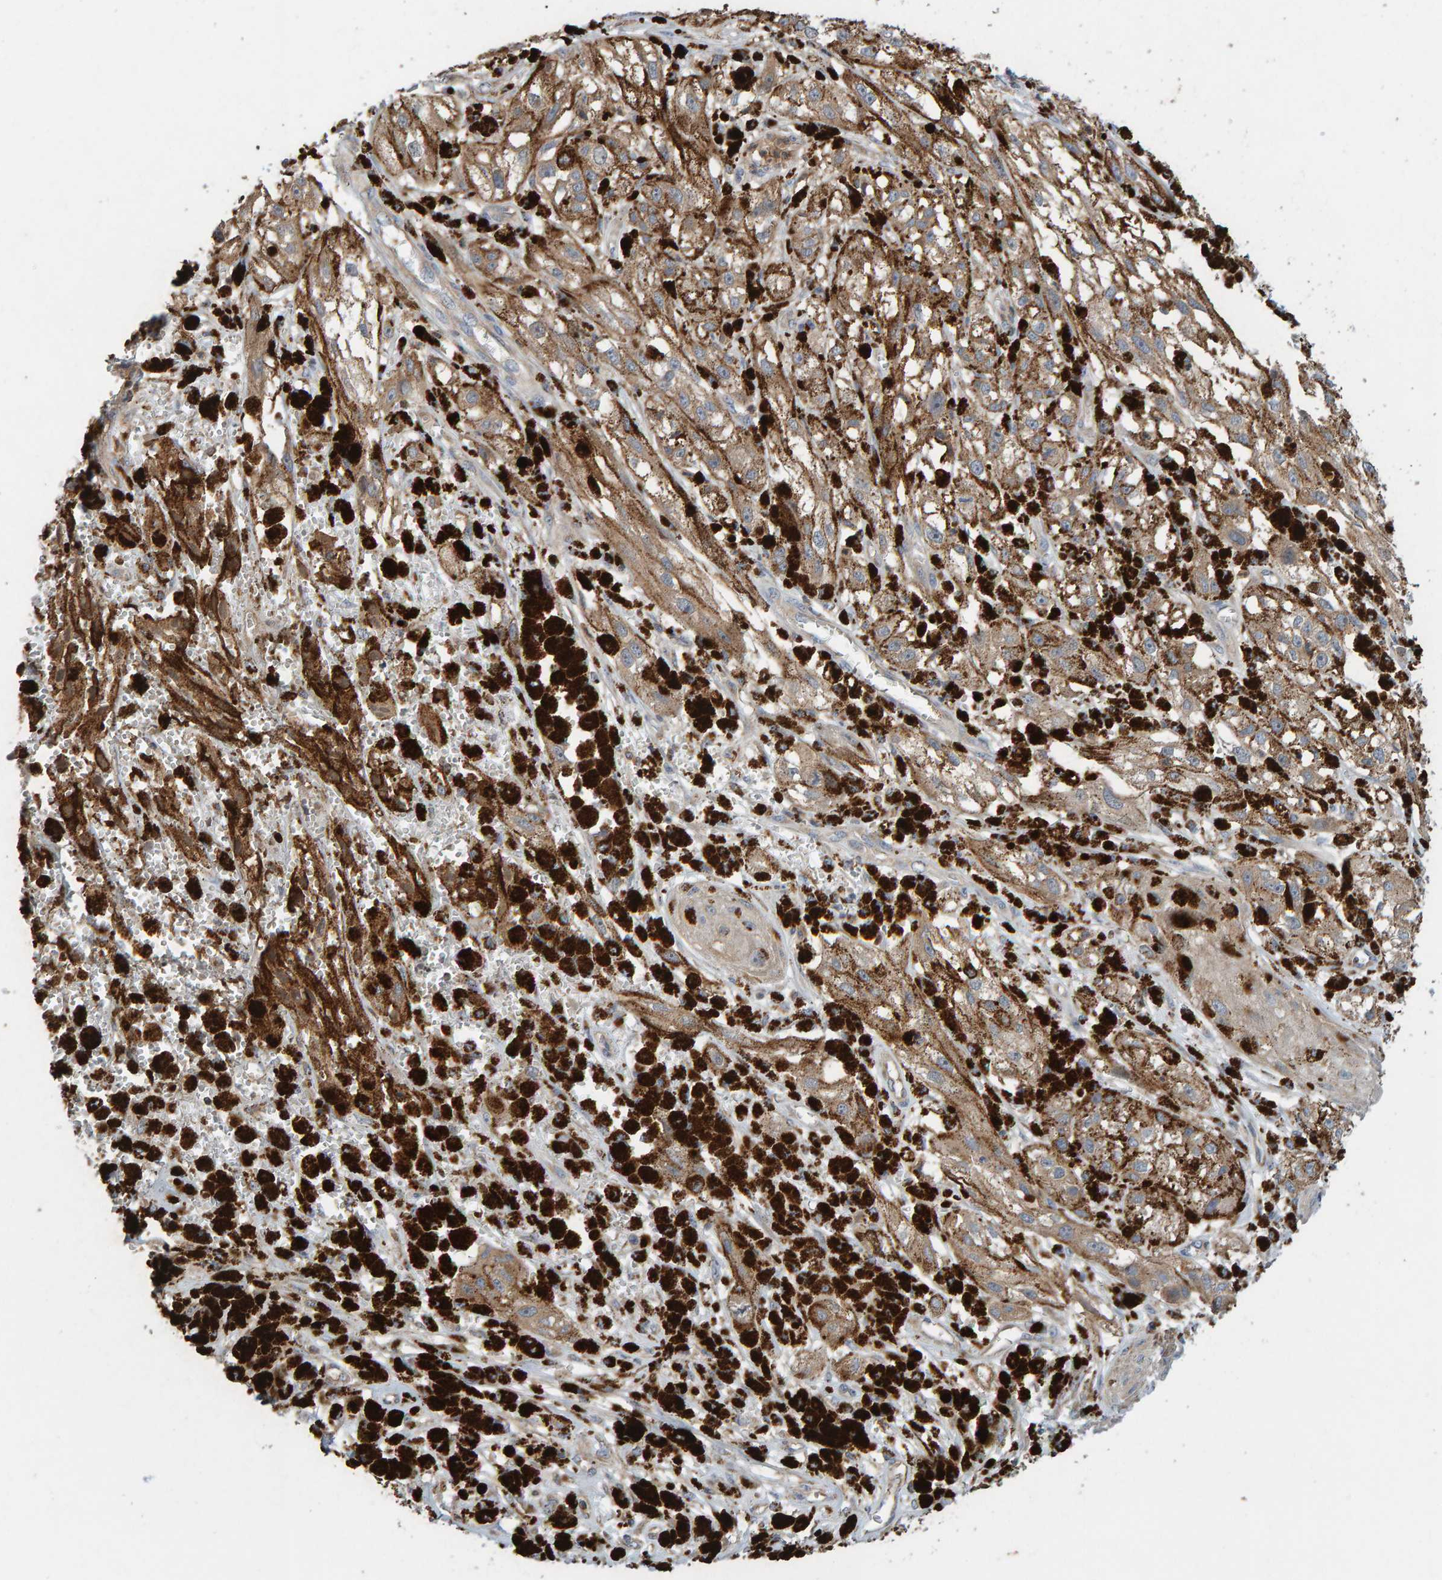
{"staining": {"intensity": "weak", "quantity": ">75%", "location": "cytoplasmic/membranous"}, "tissue": "melanoma", "cell_type": "Tumor cells", "image_type": "cancer", "snomed": [{"axis": "morphology", "description": "Malignant melanoma, NOS"}, {"axis": "topography", "description": "Skin"}], "caption": "Immunohistochemical staining of human malignant melanoma demonstrates weak cytoplasmic/membranous protein staining in approximately >75% of tumor cells.", "gene": "KIAA0753", "patient": {"sex": "male", "age": 88}}